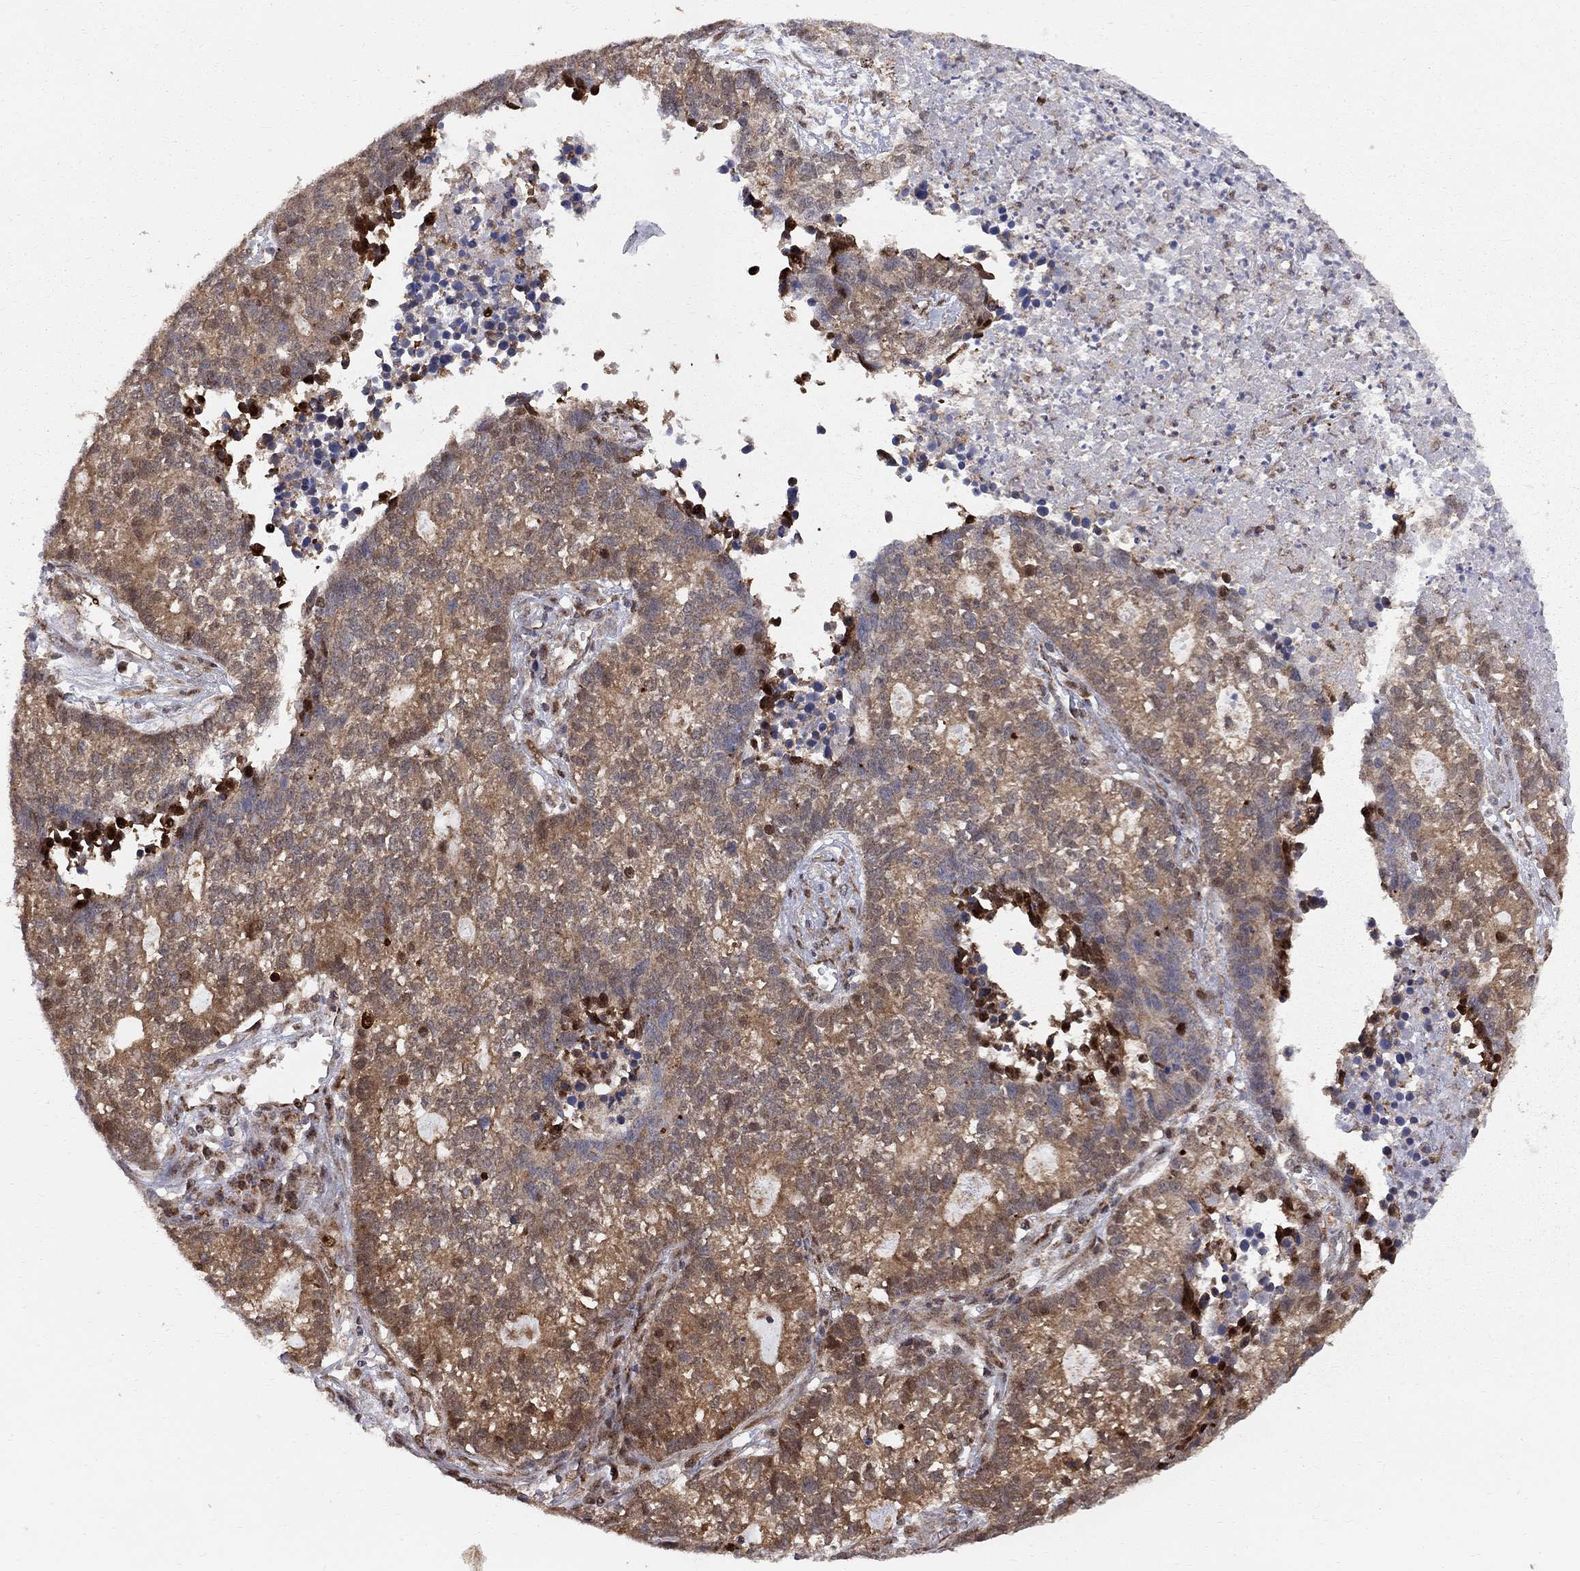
{"staining": {"intensity": "moderate", "quantity": ">75%", "location": "cytoplasmic/membranous"}, "tissue": "lung cancer", "cell_type": "Tumor cells", "image_type": "cancer", "snomed": [{"axis": "morphology", "description": "Adenocarcinoma, NOS"}, {"axis": "topography", "description": "Lung"}], "caption": "Protein expression analysis of adenocarcinoma (lung) exhibits moderate cytoplasmic/membranous staining in about >75% of tumor cells. (DAB = brown stain, brightfield microscopy at high magnification).", "gene": "ELOB", "patient": {"sex": "male", "age": 57}}